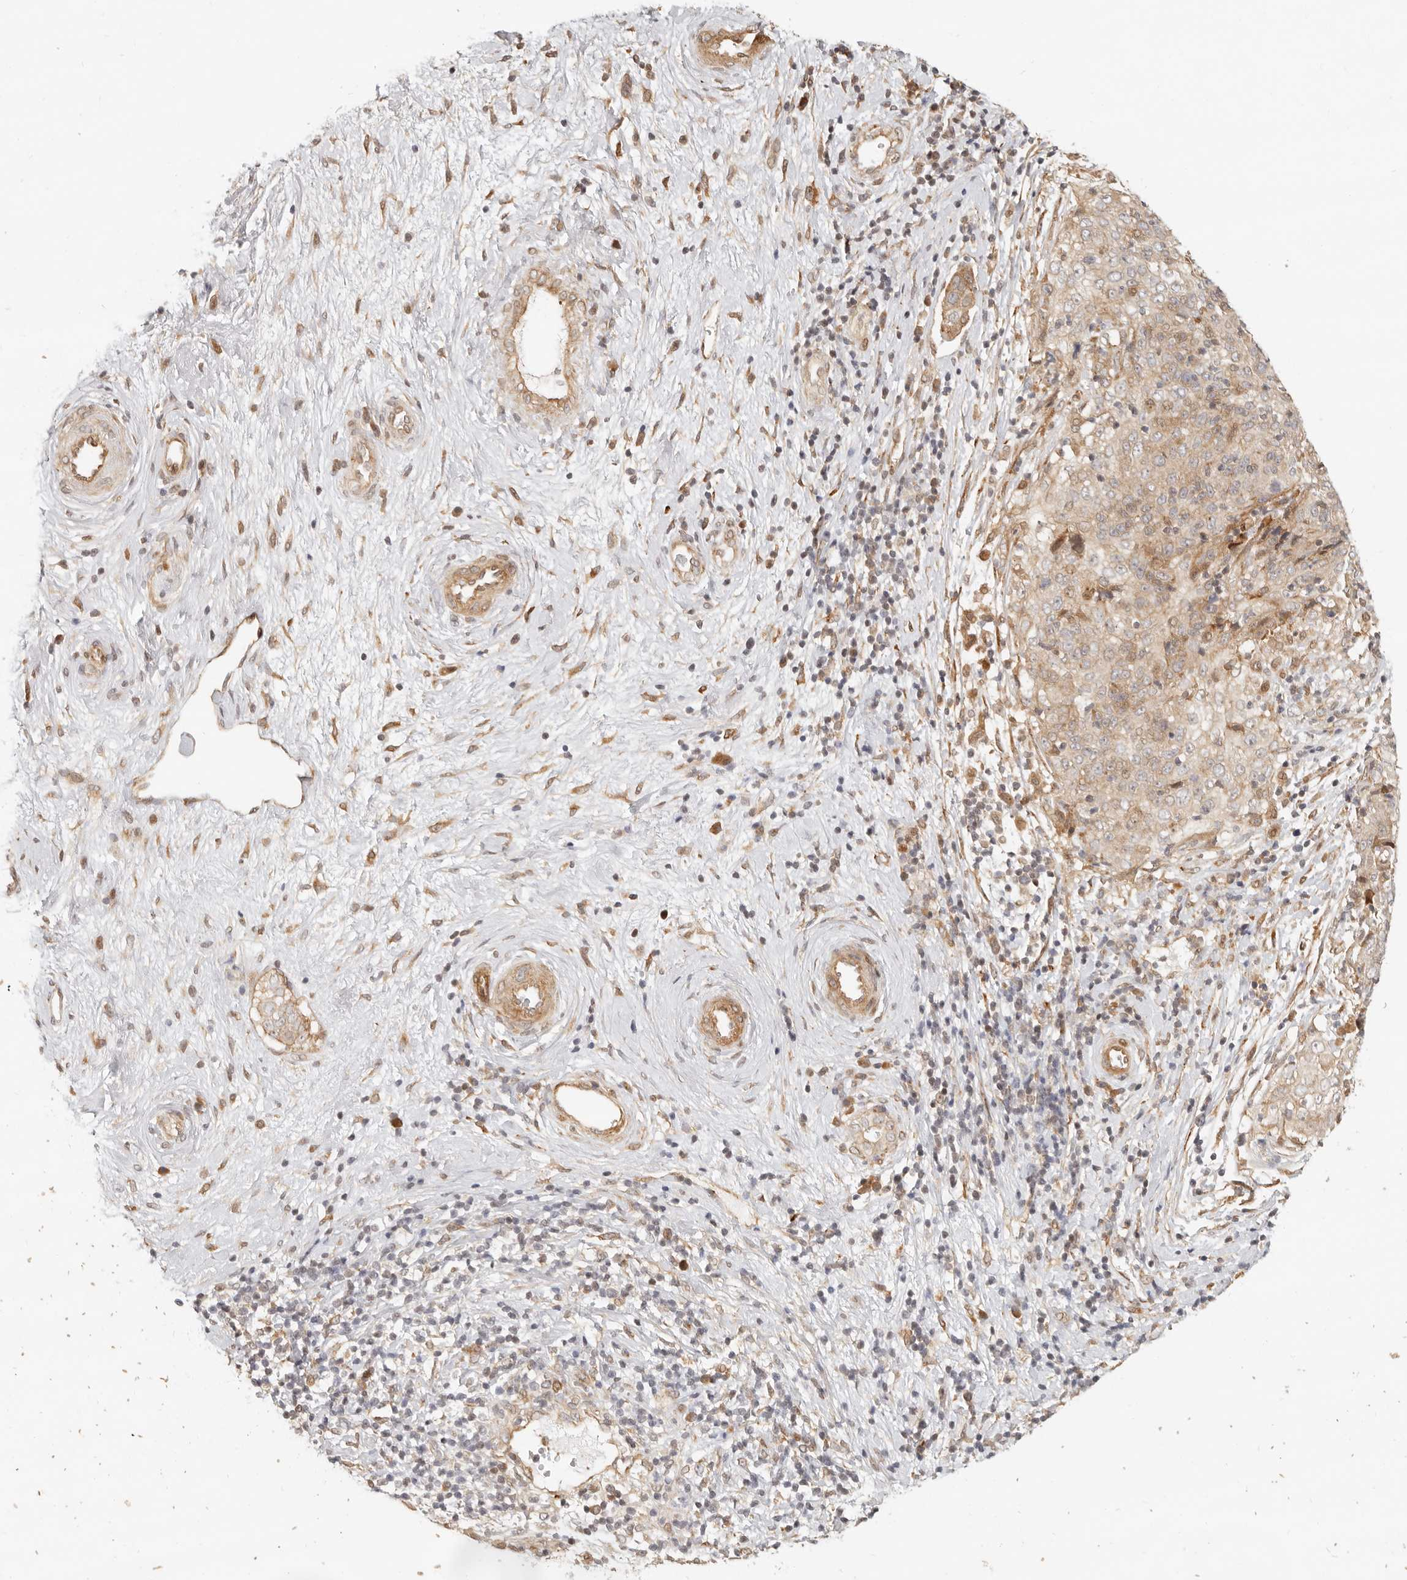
{"staining": {"intensity": "weak", "quantity": "<25%", "location": "cytoplasmic/membranous"}, "tissue": "cervical cancer", "cell_type": "Tumor cells", "image_type": "cancer", "snomed": [{"axis": "morphology", "description": "Squamous cell carcinoma, NOS"}, {"axis": "topography", "description": "Cervix"}], "caption": "Tumor cells show no significant protein positivity in cervical cancer. Brightfield microscopy of immunohistochemistry stained with DAB (brown) and hematoxylin (blue), captured at high magnification.", "gene": "TUFT1", "patient": {"sex": "female", "age": 48}}